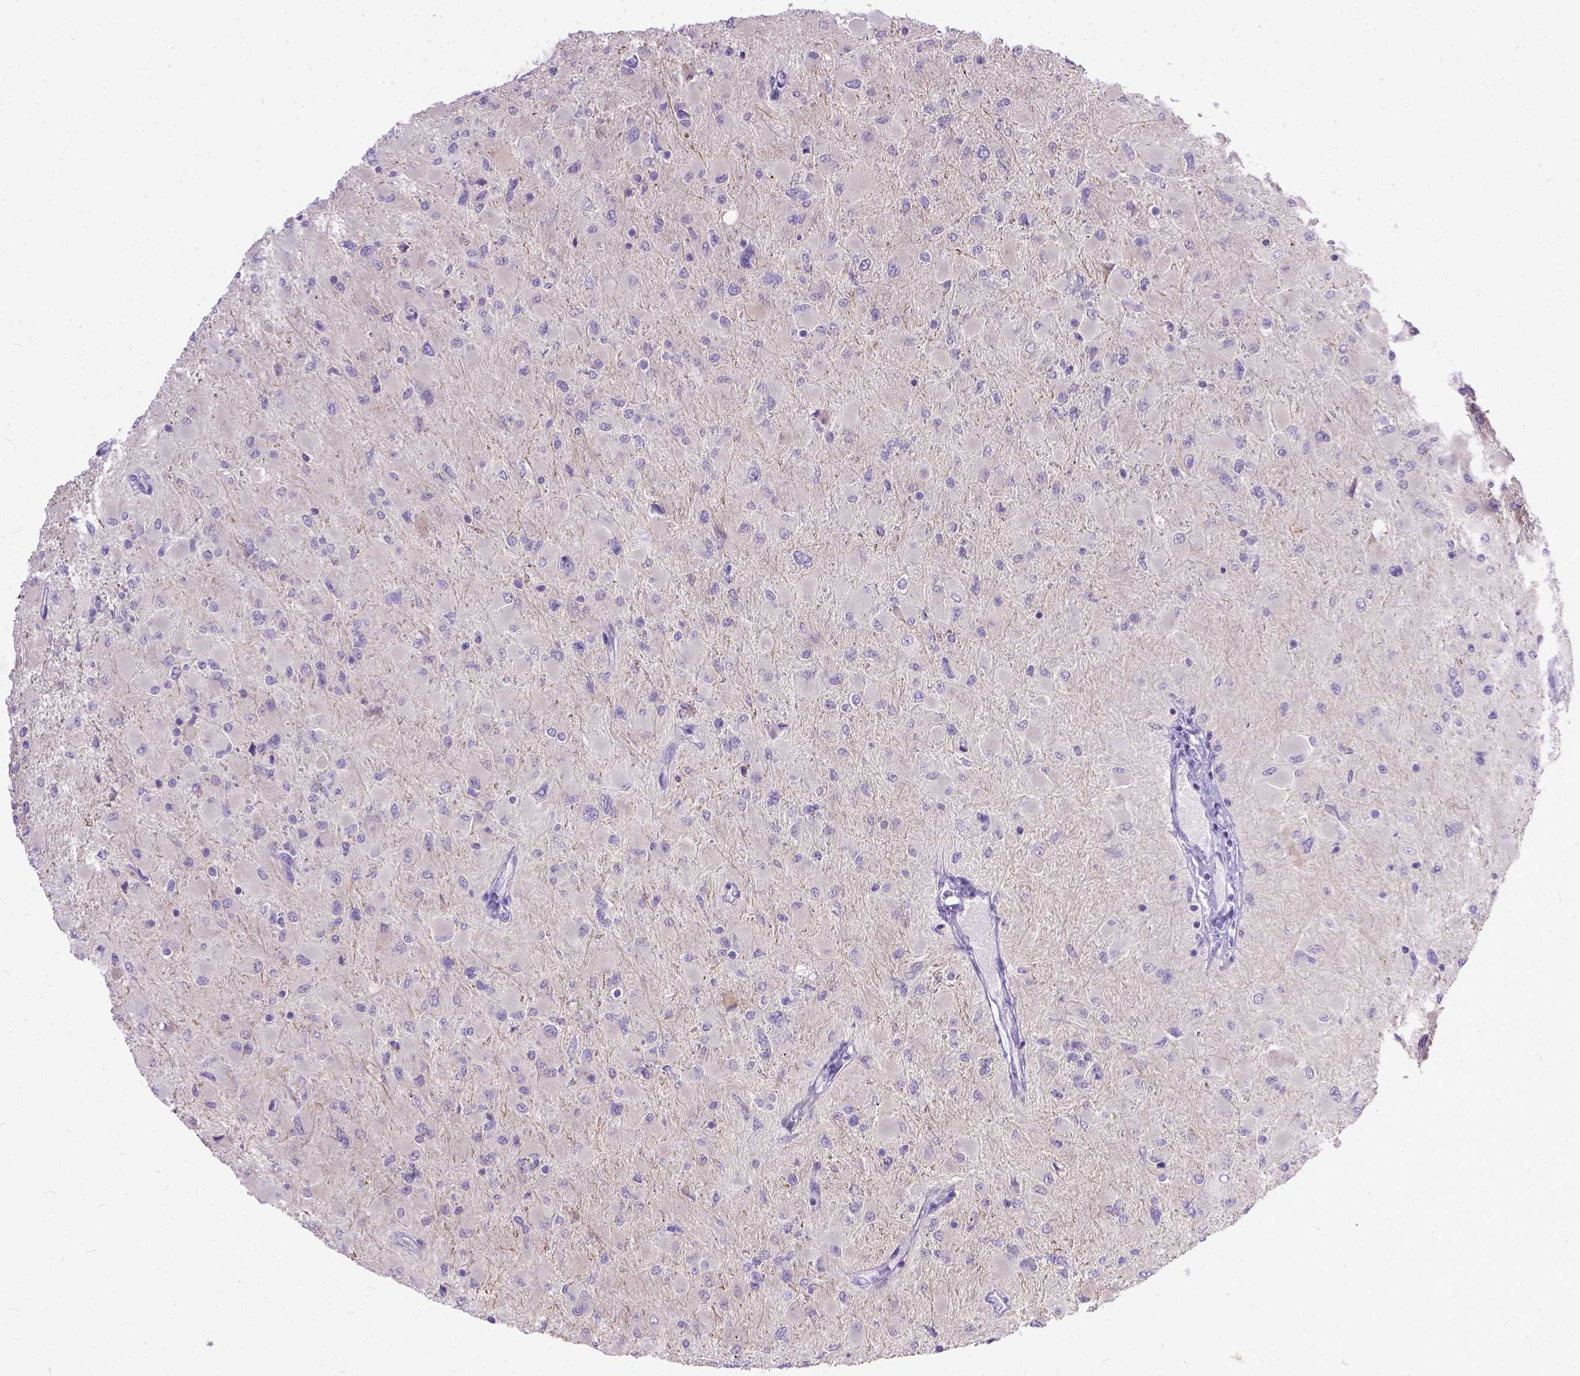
{"staining": {"intensity": "negative", "quantity": "none", "location": "none"}, "tissue": "glioma", "cell_type": "Tumor cells", "image_type": "cancer", "snomed": [{"axis": "morphology", "description": "Glioma, malignant, High grade"}, {"axis": "topography", "description": "Cerebral cortex"}], "caption": "Immunohistochemistry (IHC) micrograph of neoplastic tissue: human high-grade glioma (malignant) stained with DAB exhibits no significant protein positivity in tumor cells. (DAB immunohistochemistry with hematoxylin counter stain).", "gene": "TTLL6", "patient": {"sex": "female", "age": 36}}